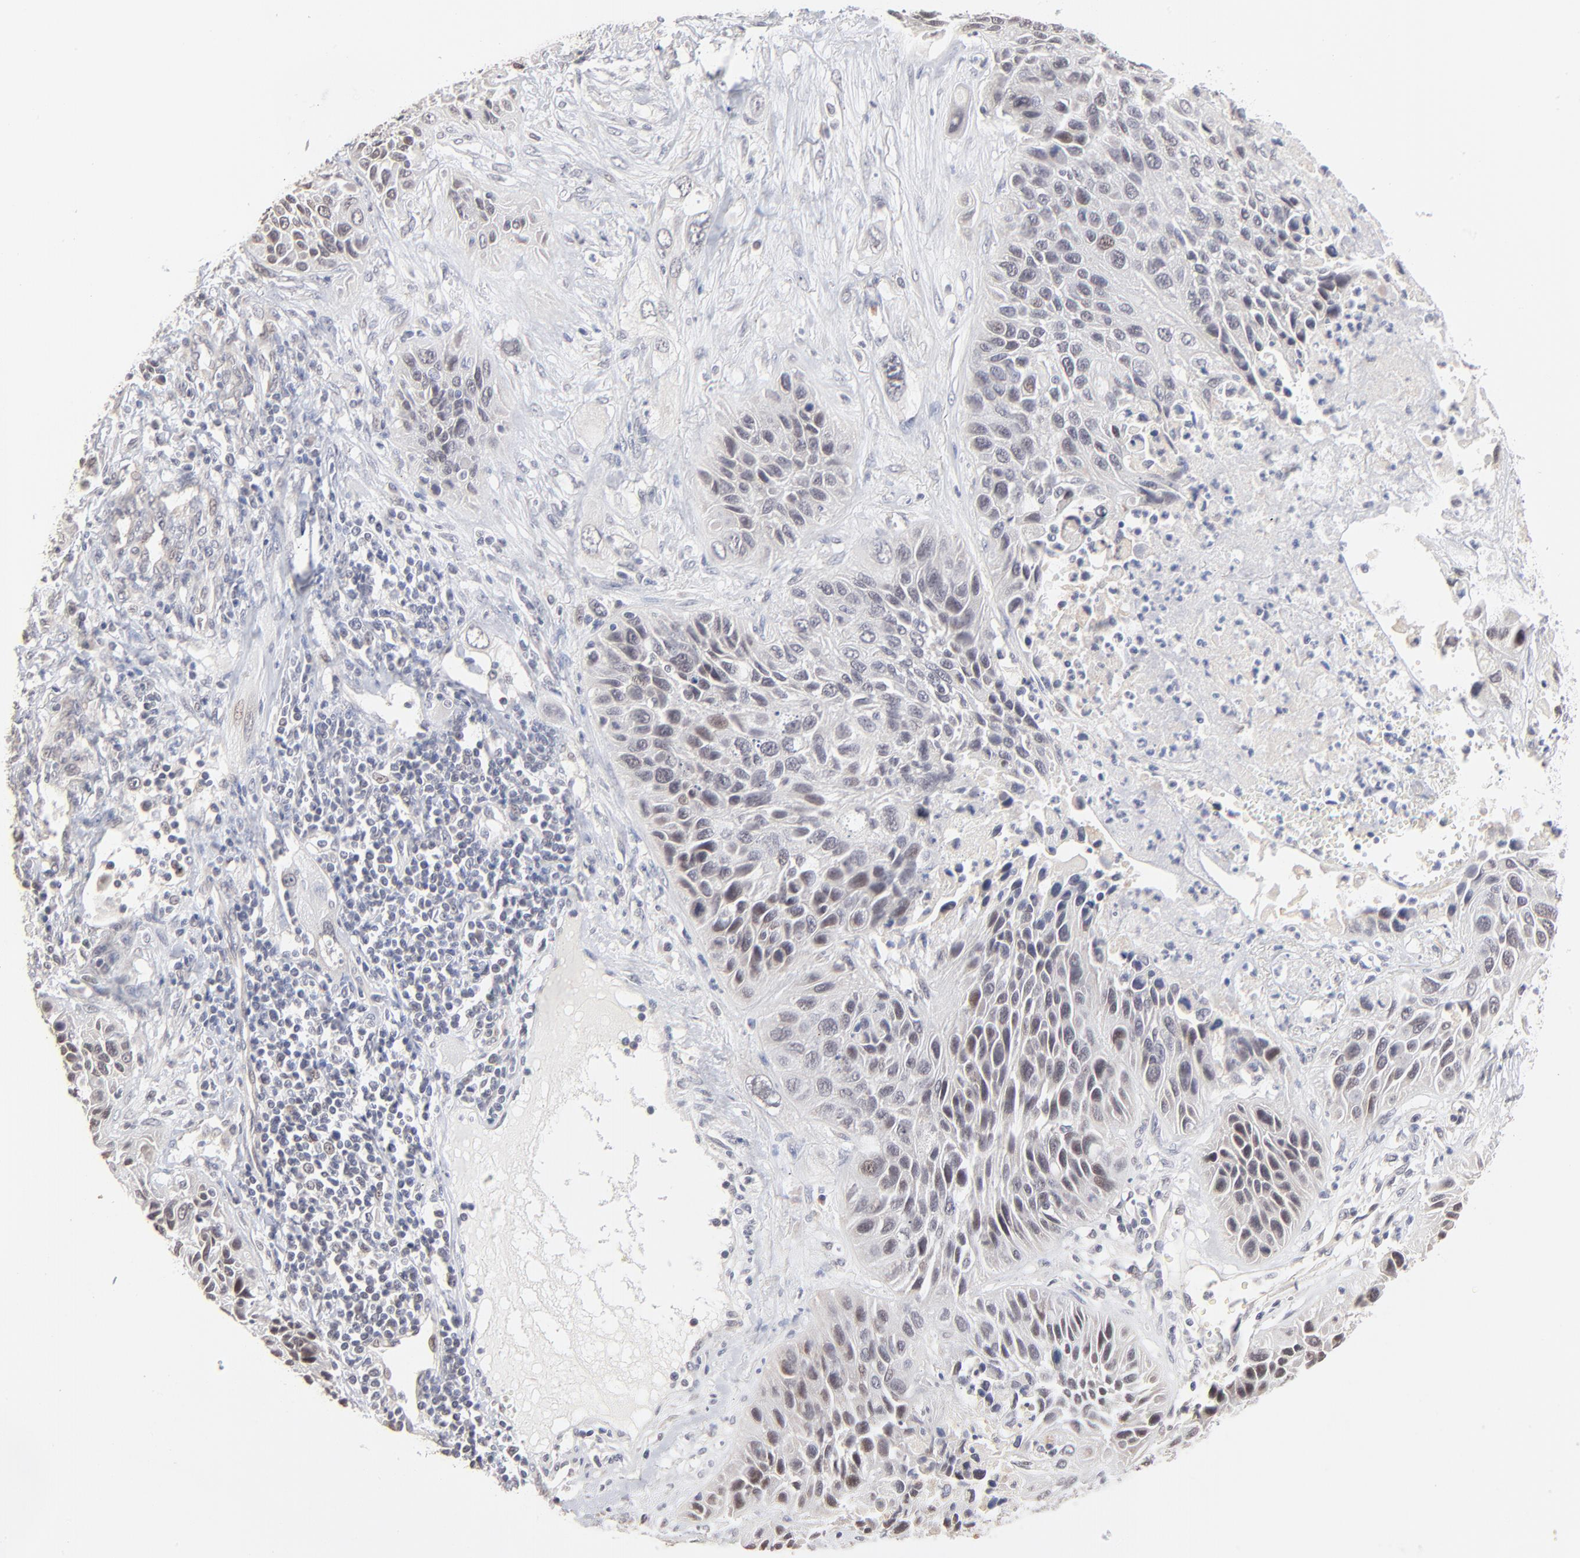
{"staining": {"intensity": "weak", "quantity": "<25%", "location": "cytoplasmic/membranous,nuclear"}, "tissue": "lung cancer", "cell_type": "Tumor cells", "image_type": "cancer", "snomed": [{"axis": "morphology", "description": "Squamous cell carcinoma, NOS"}, {"axis": "topography", "description": "Lung"}], "caption": "An IHC photomicrograph of lung cancer (squamous cell carcinoma) is shown. There is no staining in tumor cells of lung cancer (squamous cell carcinoma).", "gene": "MSL2", "patient": {"sex": "female", "age": 76}}